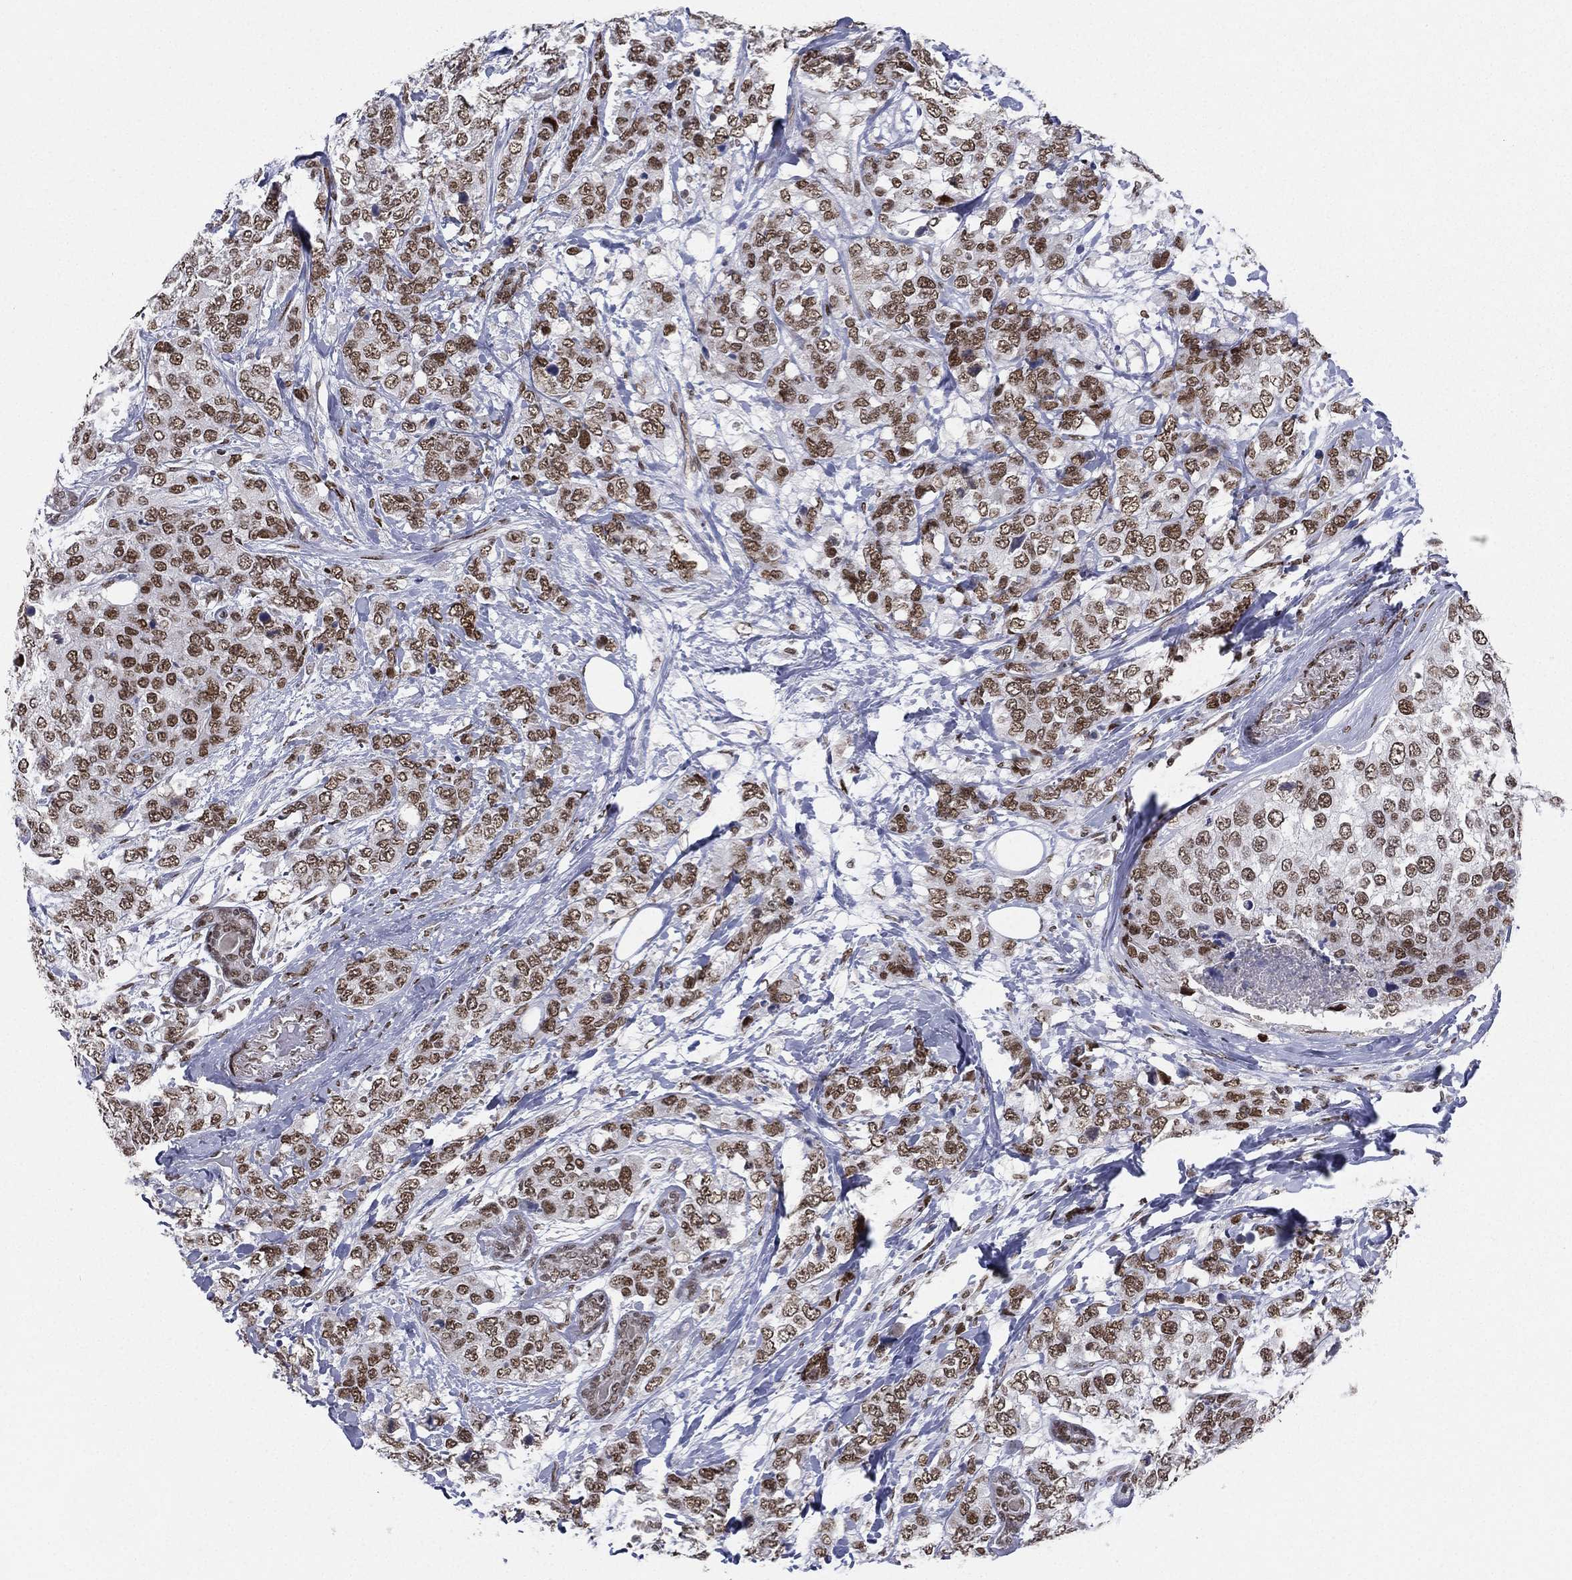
{"staining": {"intensity": "strong", "quantity": ">75%", "location": "nuclear"}, "tissue": "breast cancer", "cell_type": "Tumor cells", "image_type": "cancer", "snomed": [{"axis": "morphology", "description": "Lobular carcinoma"}, {"axis": "topography", "description": "Breast"}], "caption": "Immunohistochemical staining of breast lobular carcinoma demonstrates high levels of strong nuclear expression in approximately >75% of tumor cells. (DAB IHC with brightfield microscopy, high magnification).", "gene": "RTF1", "patient": {"sex": "female", "age": 59}}